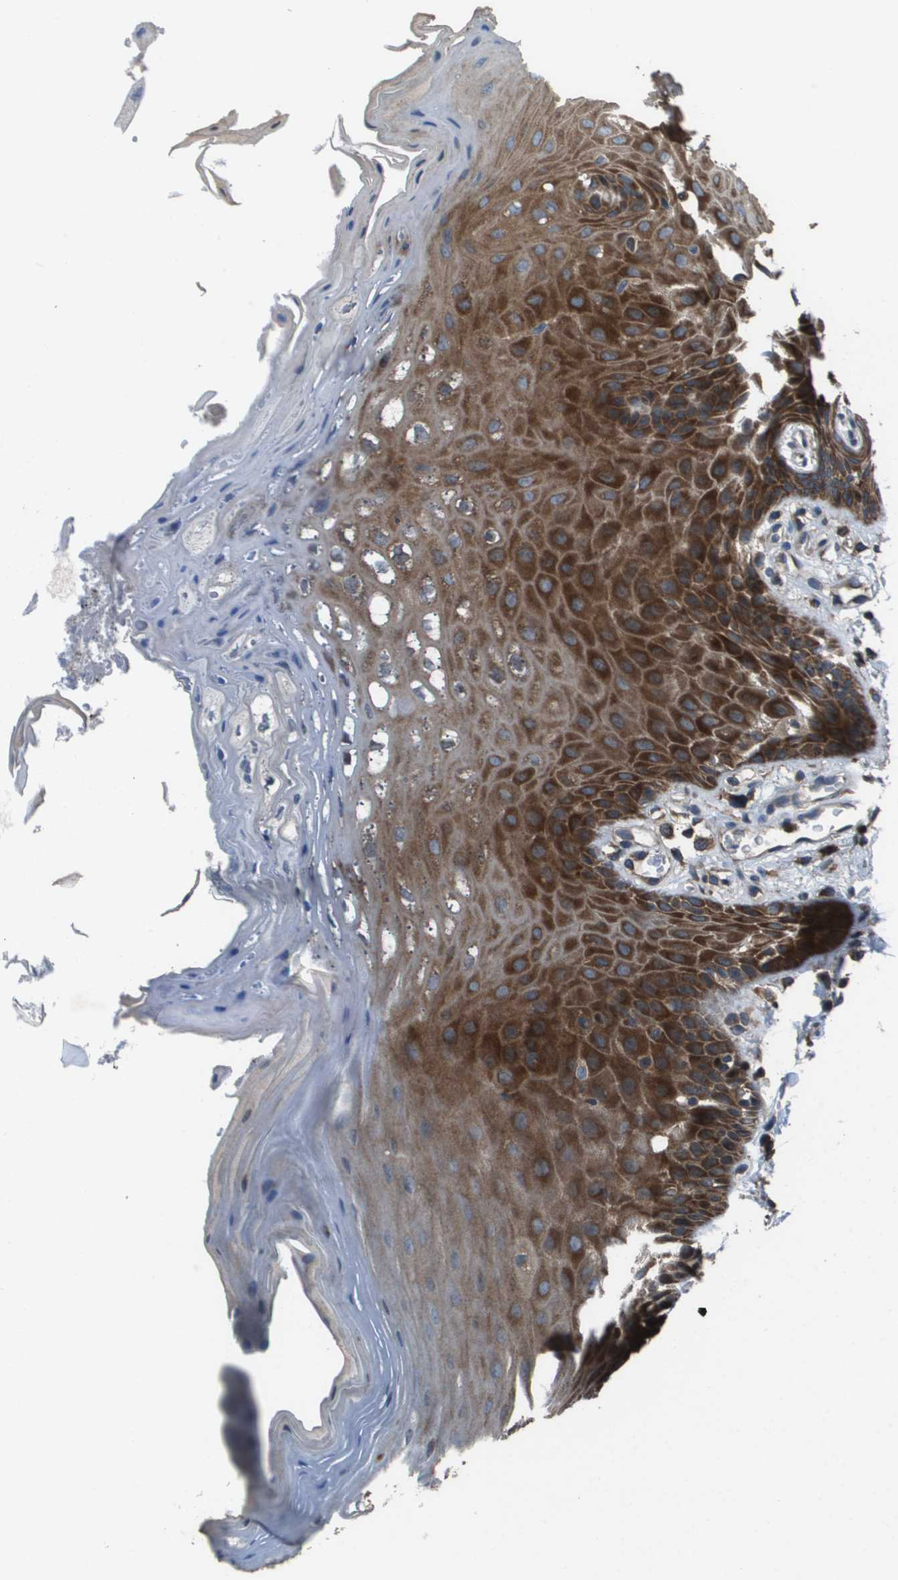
{"staining": {"intensity": "strong", "quantity": "25%-75%", "location": "cytoplasmic/membranous"}, "tissue": "oral mucosa", "cell_type": "Squamous epithelial cells", "image_type": "normal", "snomed": [{"axis": "morphology", "description": "Normal tissue, NOS"}, {"axis": "morphology", "description": "Squamous cell carcinoma, NOS"}, {"axis": "topography", "description": "Oral tissue"}, {"axis": "topography", "description": "Head-Neck"}], "caption": "Immunohistochemical staining of benign oral mucosa shows strong cytoplasmic/membranous protein positivity in about 25%-75% of squamous epithelial cells. (DAB = brown stain, brightfield microscopy at high magnification).", "gene": "ARFGAP2", "patient": {"sex": "male", "age": 71}}